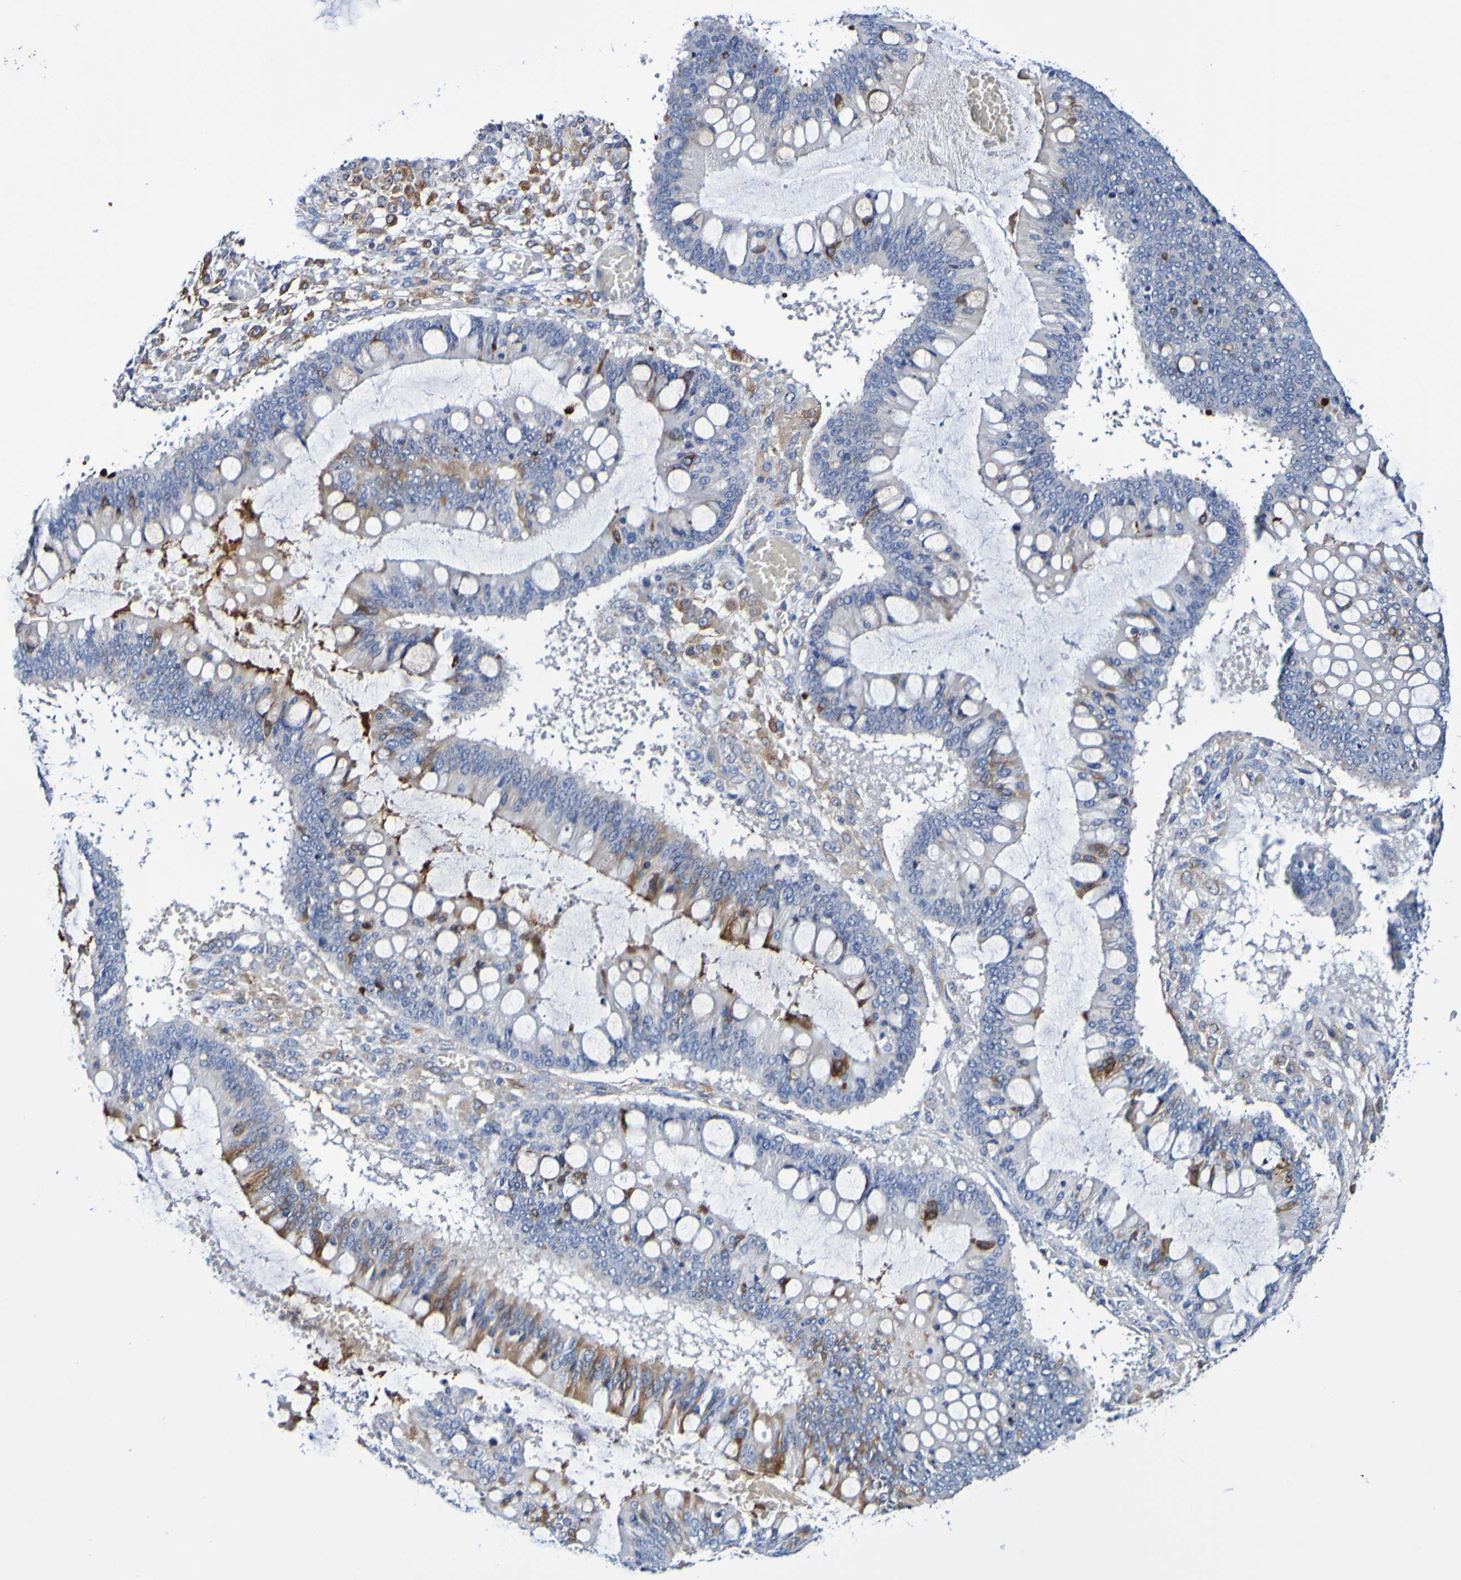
{"staining": {"intensity": "moderate", "quantity": "<25%", "location": "cytoplasmic/membranous"}, "tissue": "ovarian cancer", "cell_type": "Tumor cells", "image_type": "cancer", "snomed": [{"axis": "morphology", "description": "Cystadenocarcinoma, mucinous, NOS"}, {"axis": "topography", "description": "Ovary"}], "caption": "Ovarian cancer (mucinous cystadenocarcinoma) stained for a protein (brown) displays moderate cytoplasmic/membranous positive staining in approximately <25% of tumor cells.", "gene": "SEZ6", "patient": {"sex": "female", "age": 73}}